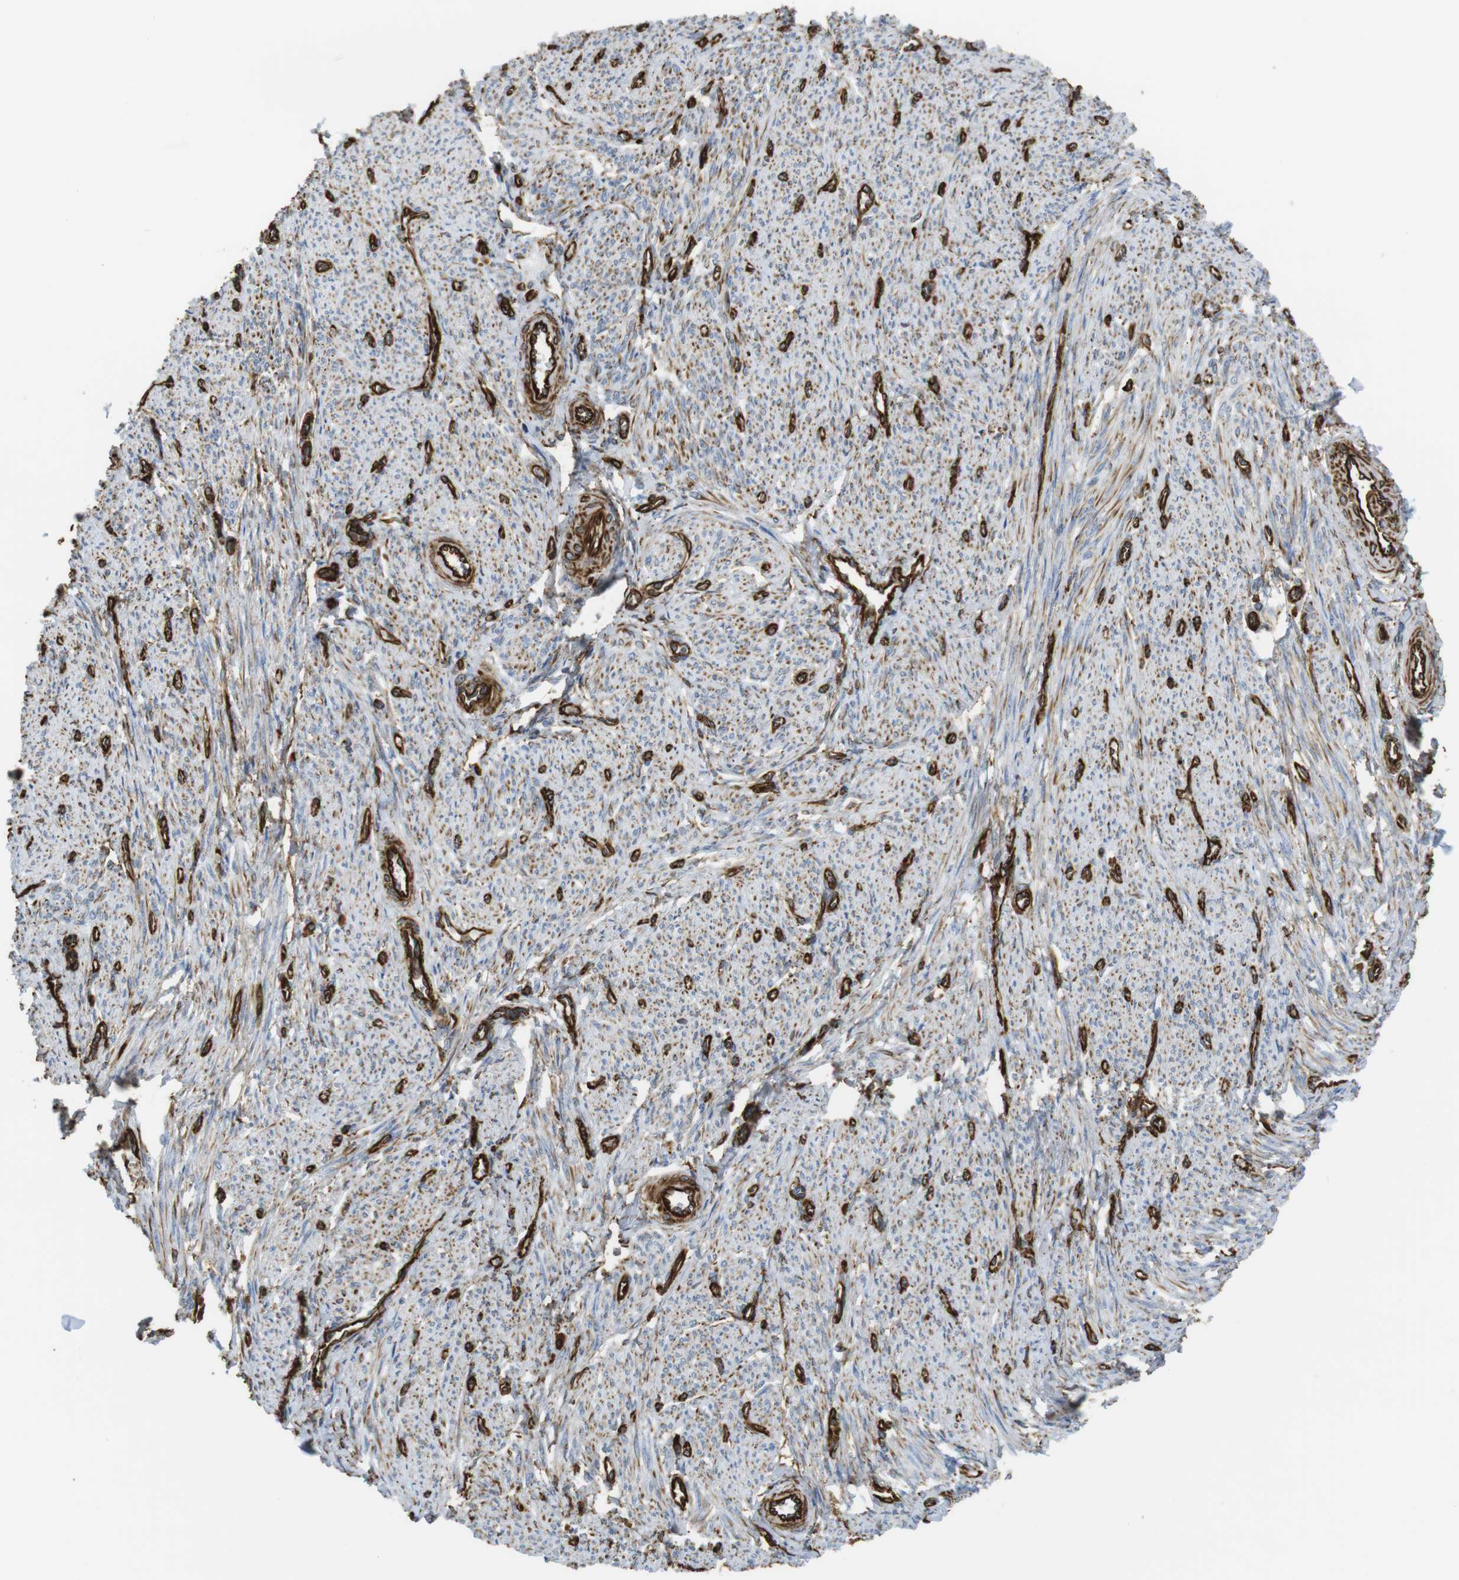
{"staining": {"intensity": "moderate", "quantity": ">75%", "location": "cytoplasmic/membranous"}, "tissue": "smooth muscle", "cell_type": "Smooth muscle cells", "image_type": "normal", "snomed": [{"axis": "morphology", "description": "Normal tissue, NOS"}, {"axis": "topography", "description": "Smooth muscle"}], "caption": "An image showing moderate cytoplasmic/membranous expression in approximately >75% of smooth muscle cells in benign smooth muscle, as visualized by brown immunohistochemical staining.", "gene": "RALGPS1", "patient": {"sex": "female", "age": 65}}